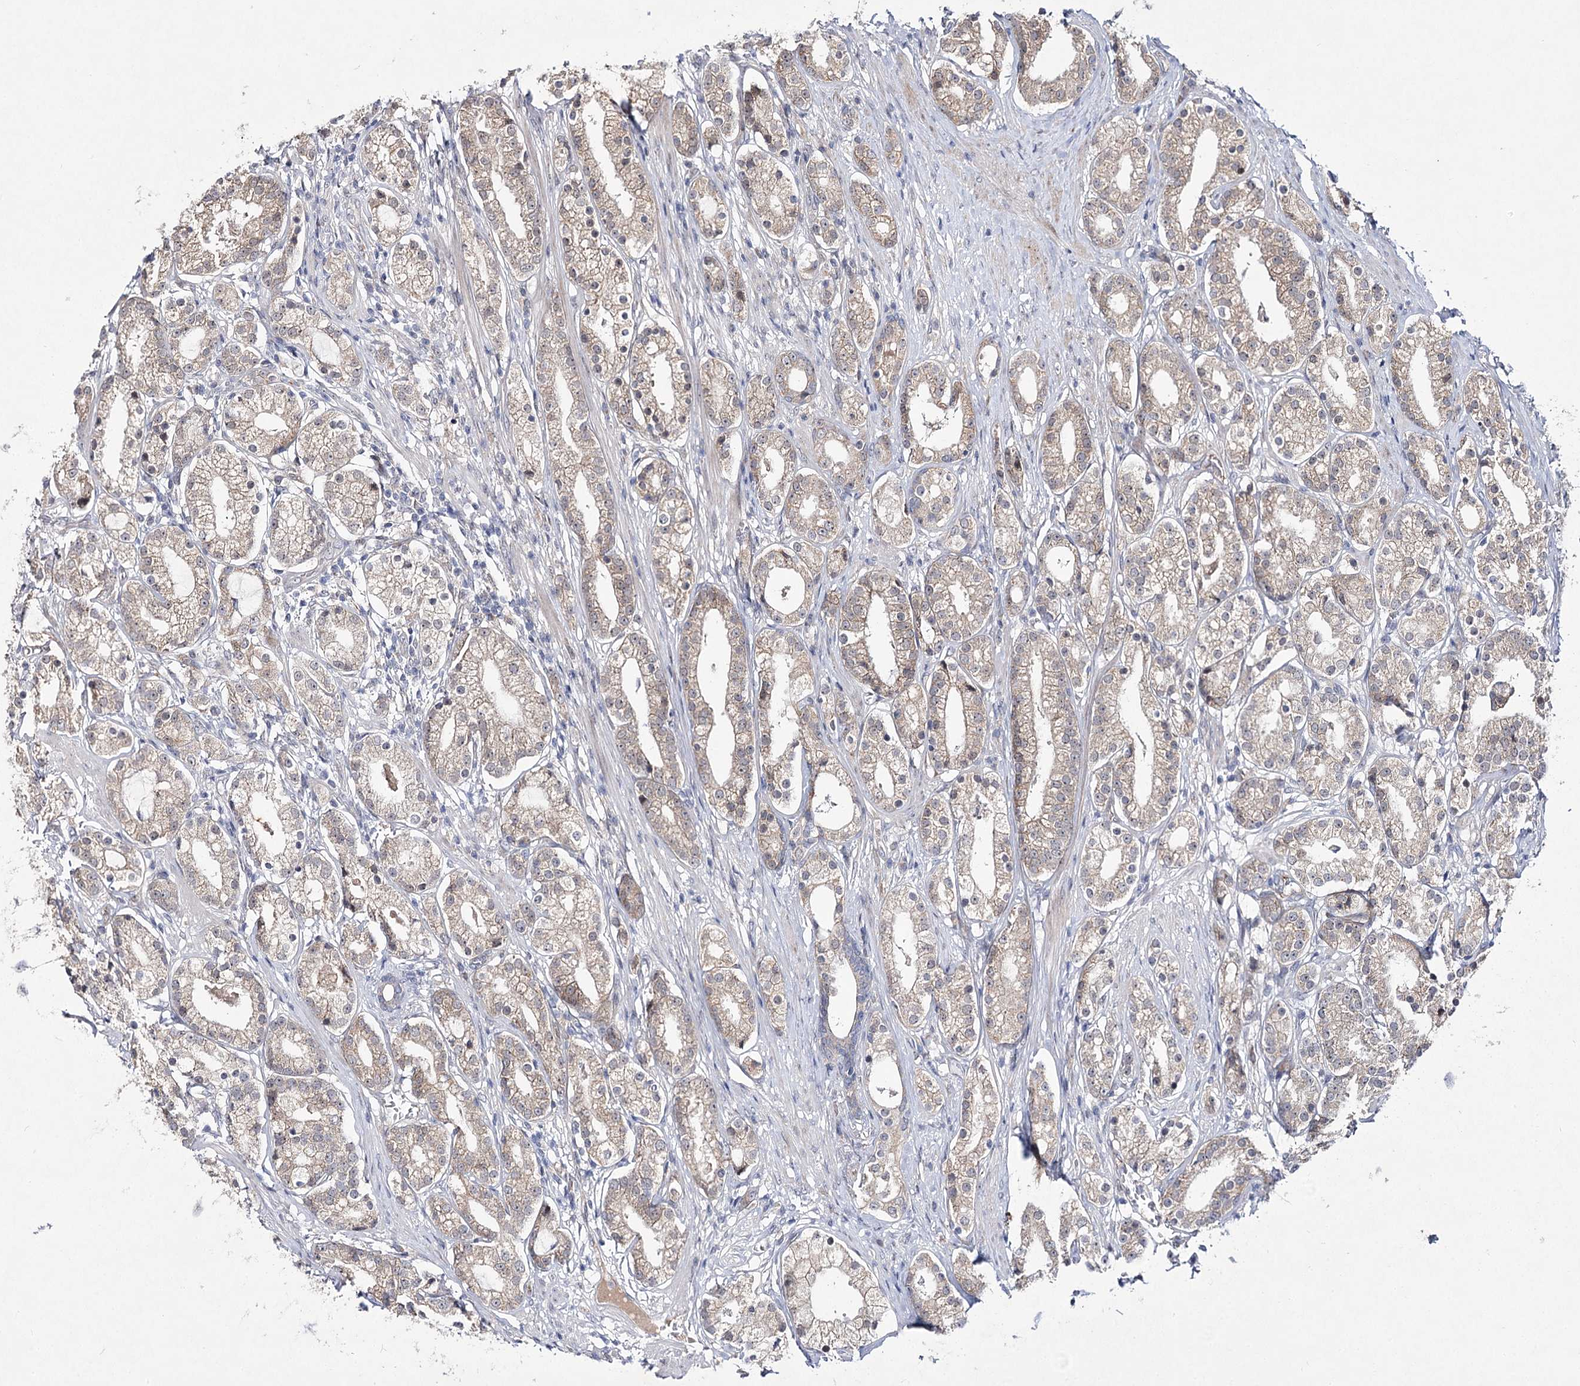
{"staining": {"intensity": "weak", "quantity": ">75%", "location": "cytoplasmic/membranous"}, "tissue": "prostate cancer", "cell_type": "Tumor cells", "image_type": "cancer", "snomed": [{"axis": "morphology", "description": "Adenocarcinoma, High grade"}, {"axis": "topography", "description": "Prostate"}], "caption": "A high-resolution image shows immunohistochemistry (IHC) staining of adenocarcinoma (high-grade) (prostate), which demonstrates weak cytoplasmic/membranous staining in approximately >75% of tumor cells. The staining was performed using DAB to visualize the protein expression in brown, while the nuclei were stained in blue with hematoxylin (Magnification: 20x).", "gene": "ARHGAP32", "patient": {"sex": "male", "age": 69}}